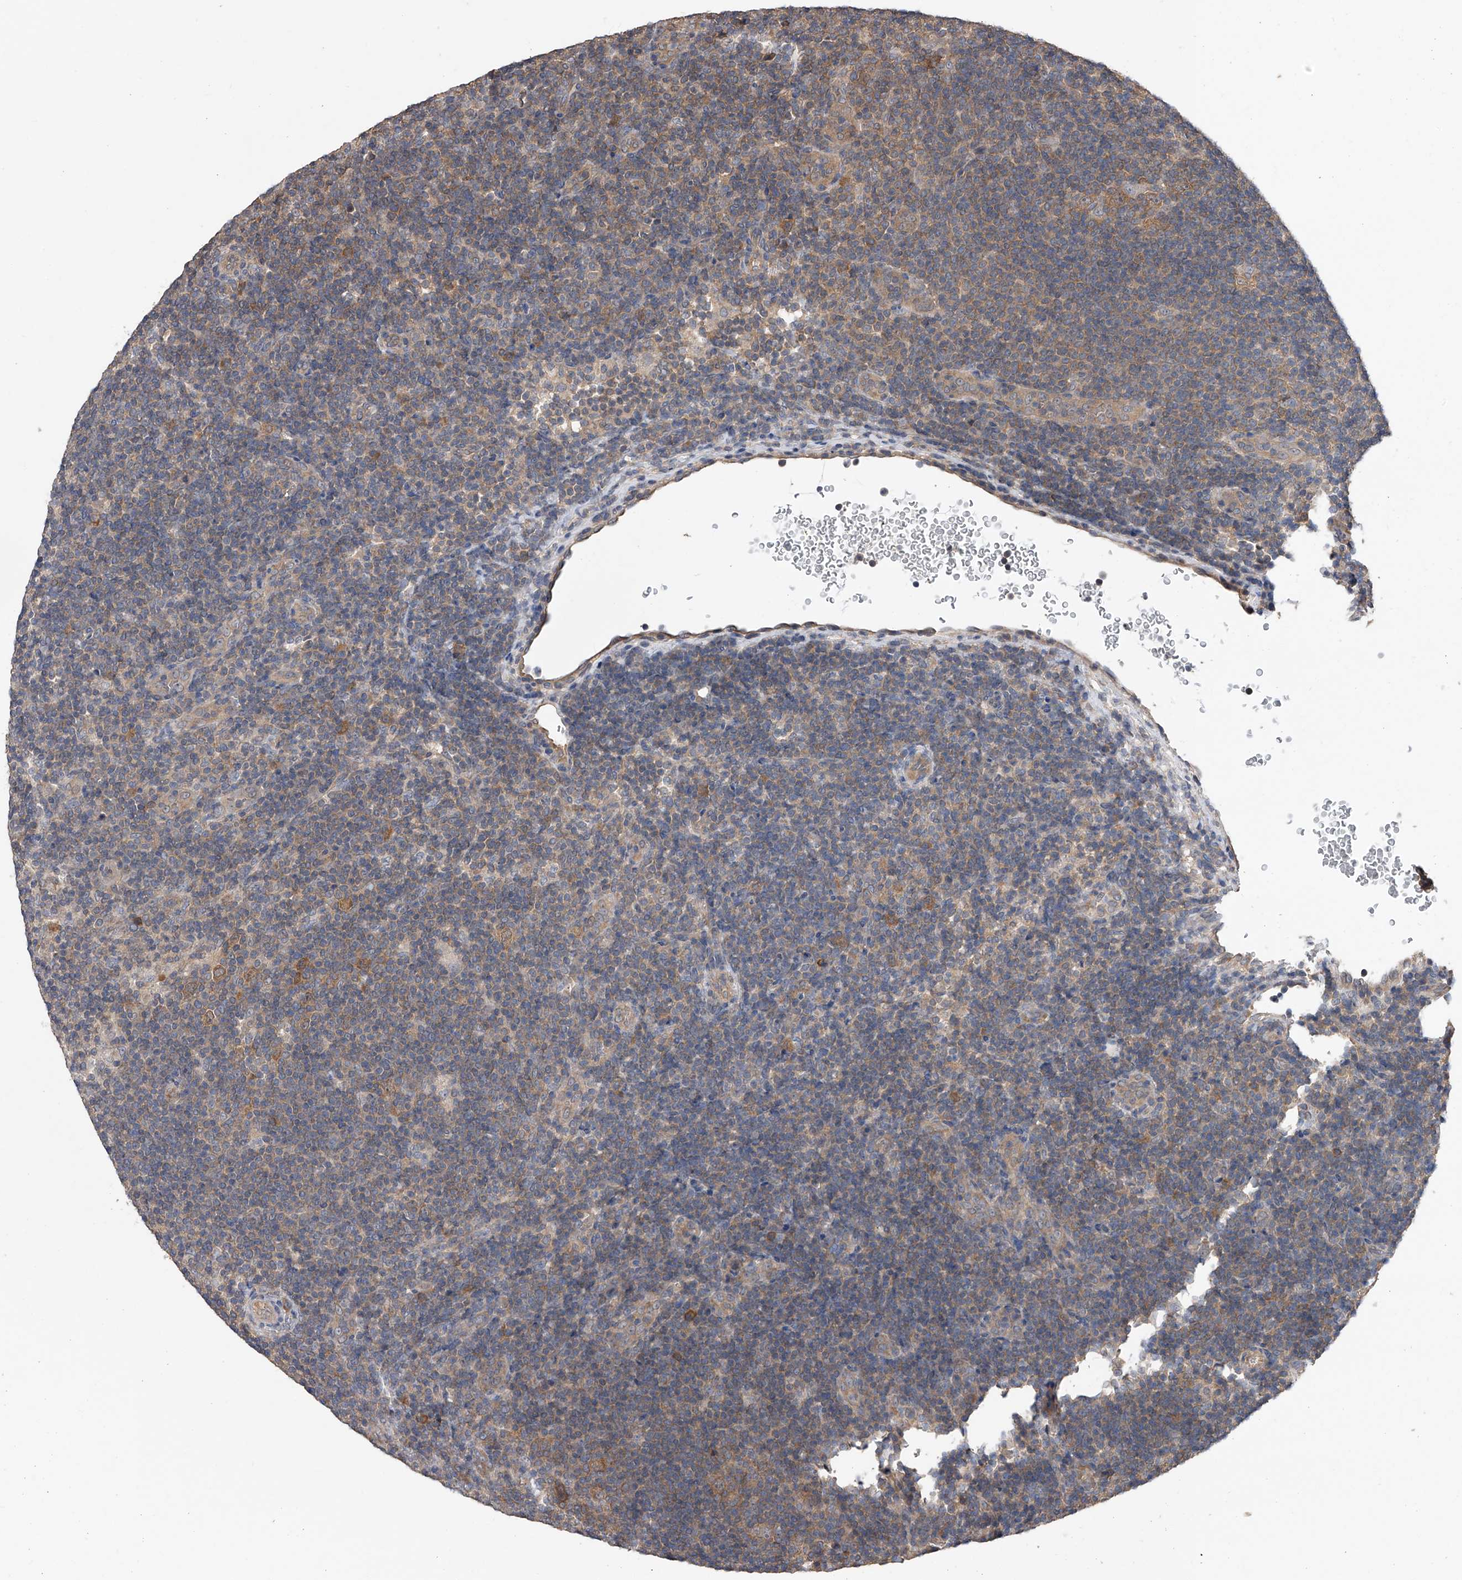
{"staining": {"intensity": "moderate", "quantity": ">75%", "location": "cytoplasmic/membranous"}, "tissue": "lymphoma", "cell_type": "Tumor cells", "image_type": "cancer", "snomed": [{"axis": "morphology", "description": "Hodgkin's disease, NOS"}, {"axis": "topography", "description": "Lymph node"}], "caption": "A micrograph showing moderate cytoplasmic/membranous positivity in about >75% of tumor cells in lymphoma, as visualized by brown immunohistochemical staining.", "gene": "CFAP298", "patient": {"sex": "female", "age": 57}}